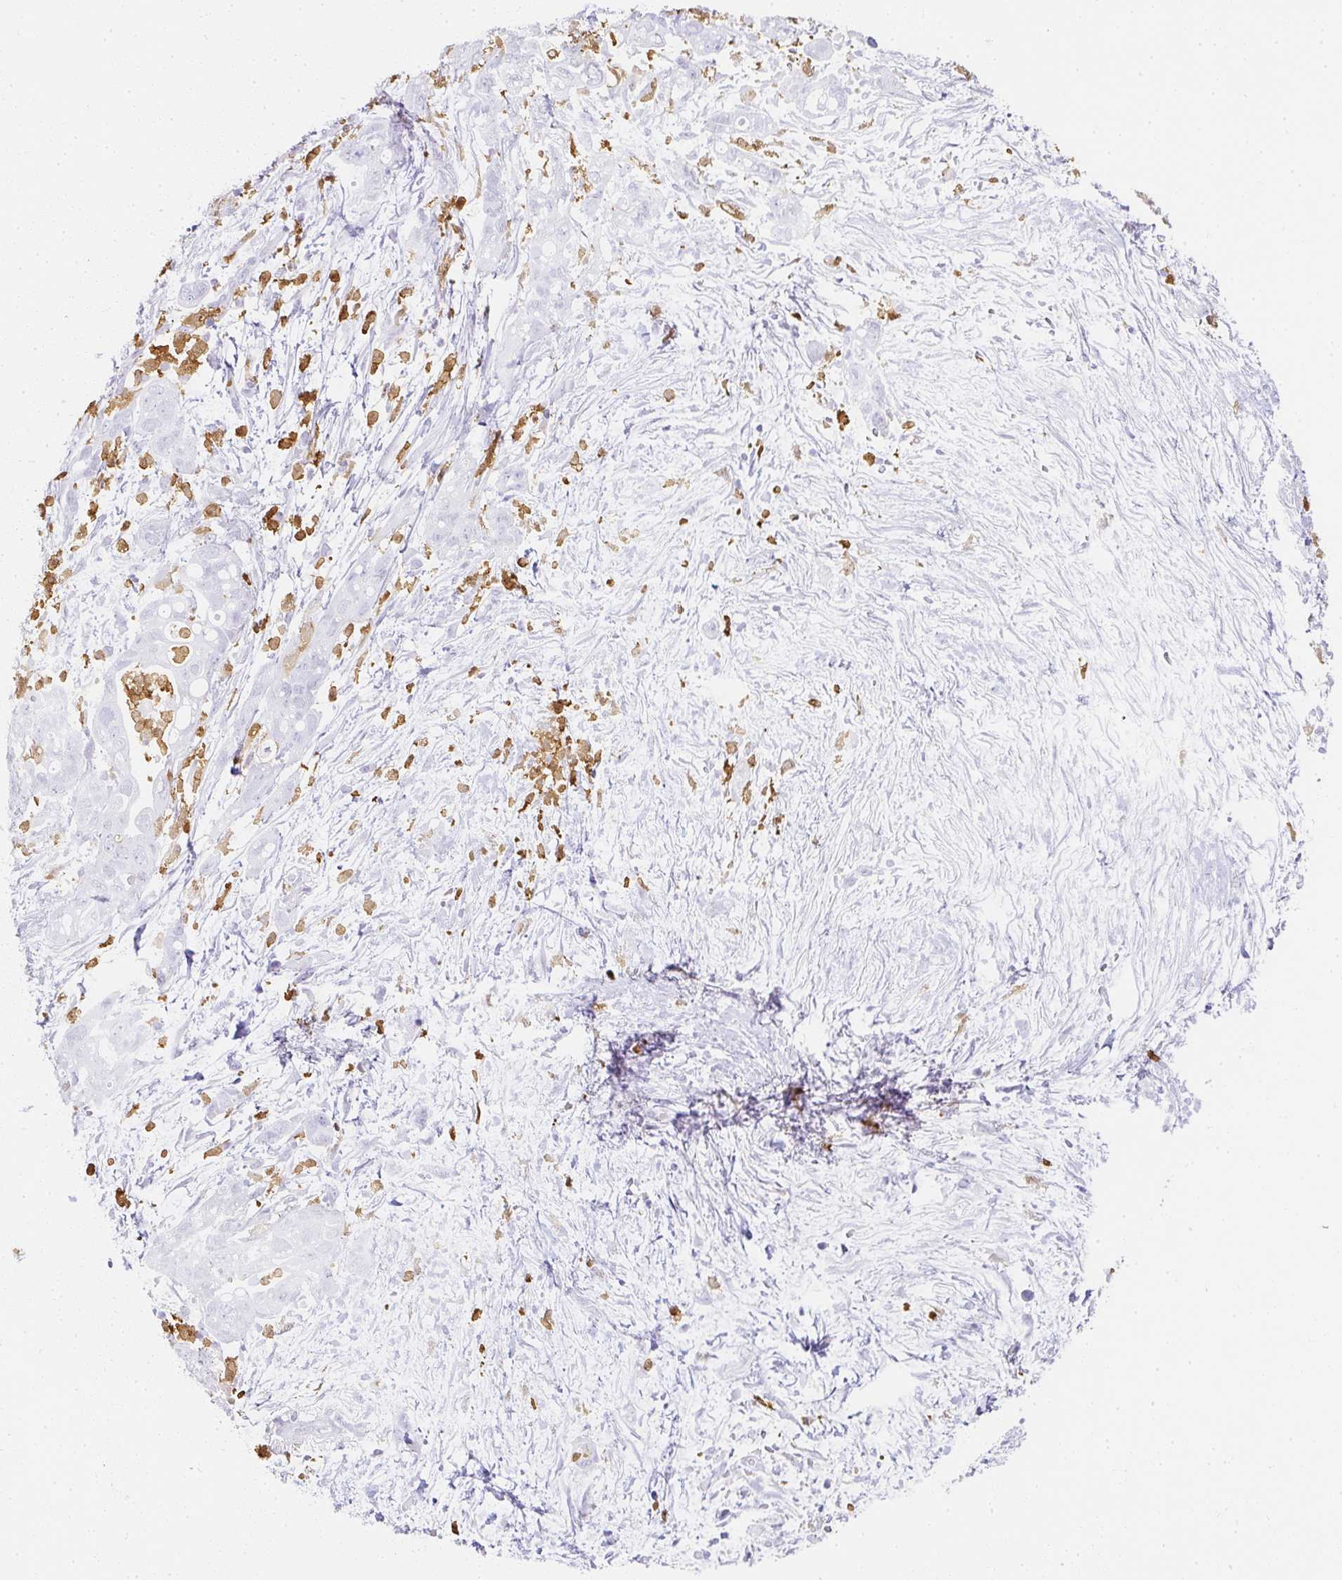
{"staining": {"intensity": "negative", "quantity": "none", "location": "none"}, "tissue": "pancreatic cancer", "cell_type": "Tumor cells", "image_type": "cancer", "snomed": [{"axis": "morphology", "description": "Adenocarcinoma, NOS"}, {"axis": "topography", "description": "Pancreas"}], "caption": "The photomicrograph displays no staining of tumor cells in pancreatic adenocarcinoma.", "gene": "HK3", "patient": {"sex": "female", "age": 72}}